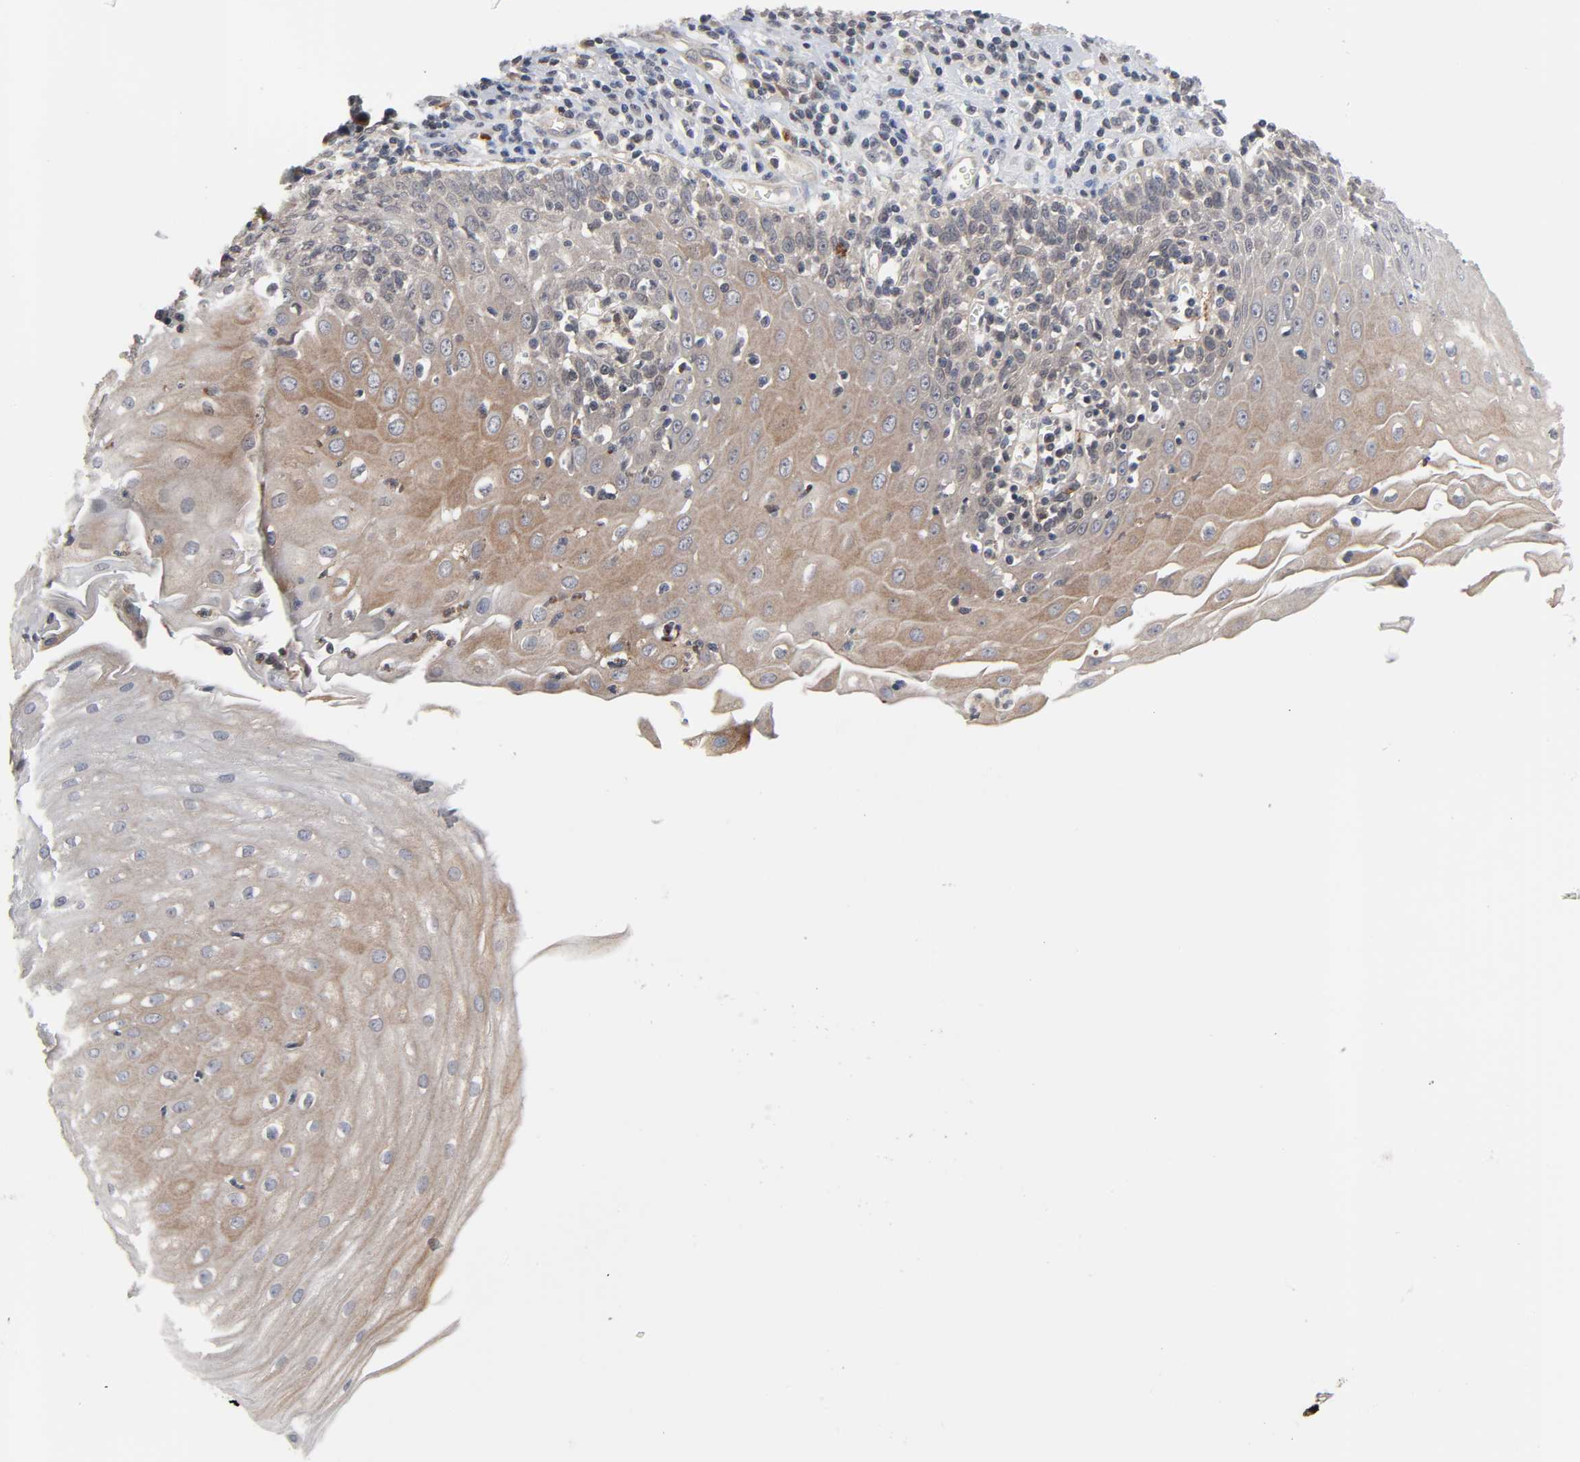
{"staining": {"intensity": "moderate", "quantity": "25%-75%", "location": "cytoplasmic/membranous"}, "tissue": "esophagus", "cell_type": "Squamous epithelial cells", "image_type": "normal", "snomed": [{"axis": "morphology", "description": "Normal tissue, NOS"}, {"axis": "morphology", "description": "Squamous cell carcinoma, NOS"}, {"axis": "topography", "description": "Esophagus"}], "caption": "Esophagus stained for a protein (brown) exhibits moderate cytoplasmic/membranous positive expression in about 25%-75% of squamous epithelial cells.", "gene": "CCDC175", "patient": {"sex": "male", "age": 65}}